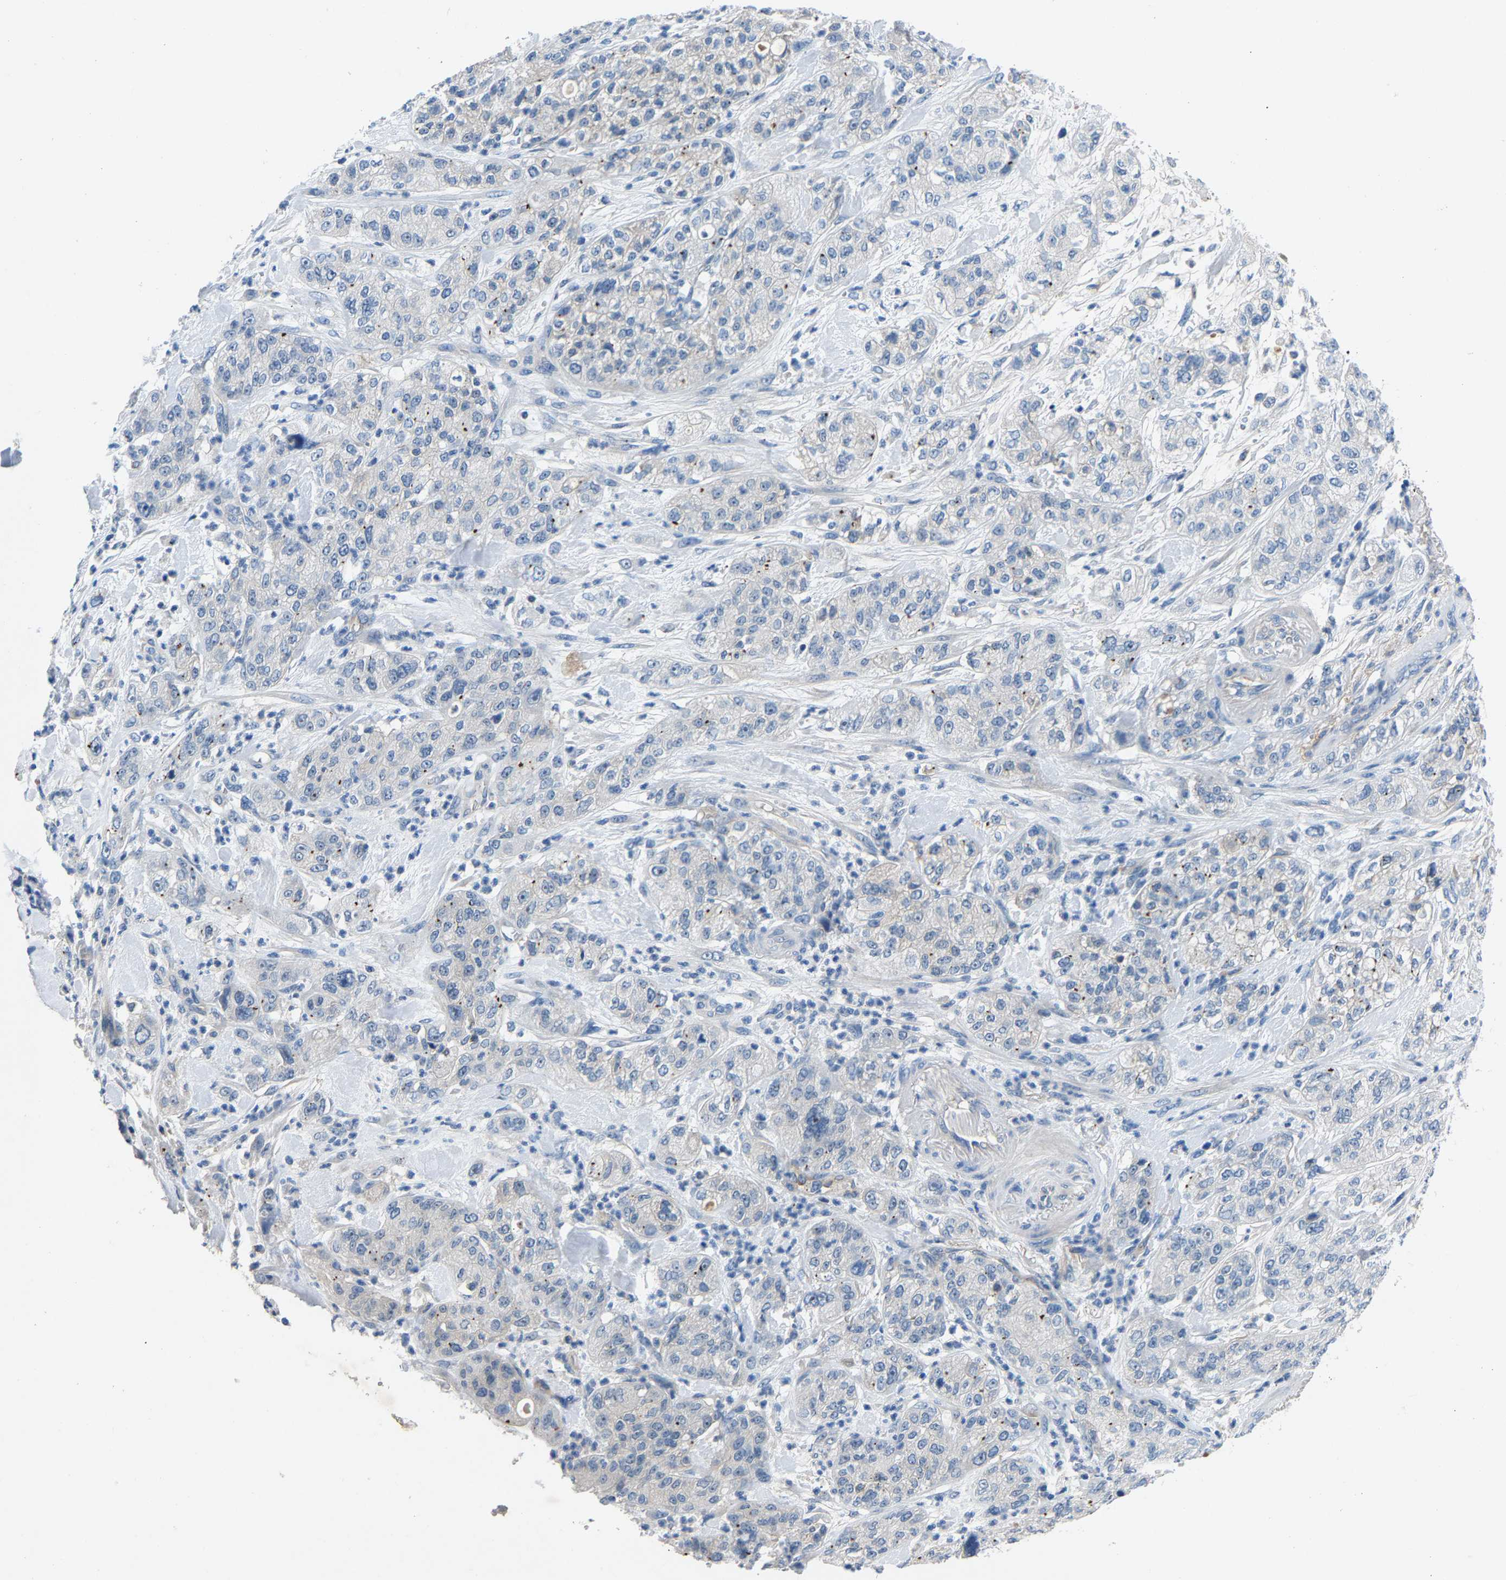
{"staining": {"intensity": "negative", "quantity": "none", "location": "none"}, "tissue": "pancreatic cancer", "cell_type": "Tumor cells", "image_type": "cancer", "snomed": [{"axis": "morphology", "description": "Adenocarcinoma, NOS"}, {"axis": "topography", "description": "Pancreas"}], "caption": "Immunohistochemistry photomicrograph of adenocarcinoma (pancreatic) stained for a protein (brown), which demonstrates no staining in tumor cells.", "gene": "DNAAF5", "patient": {"sex": "female", "age": 78}}